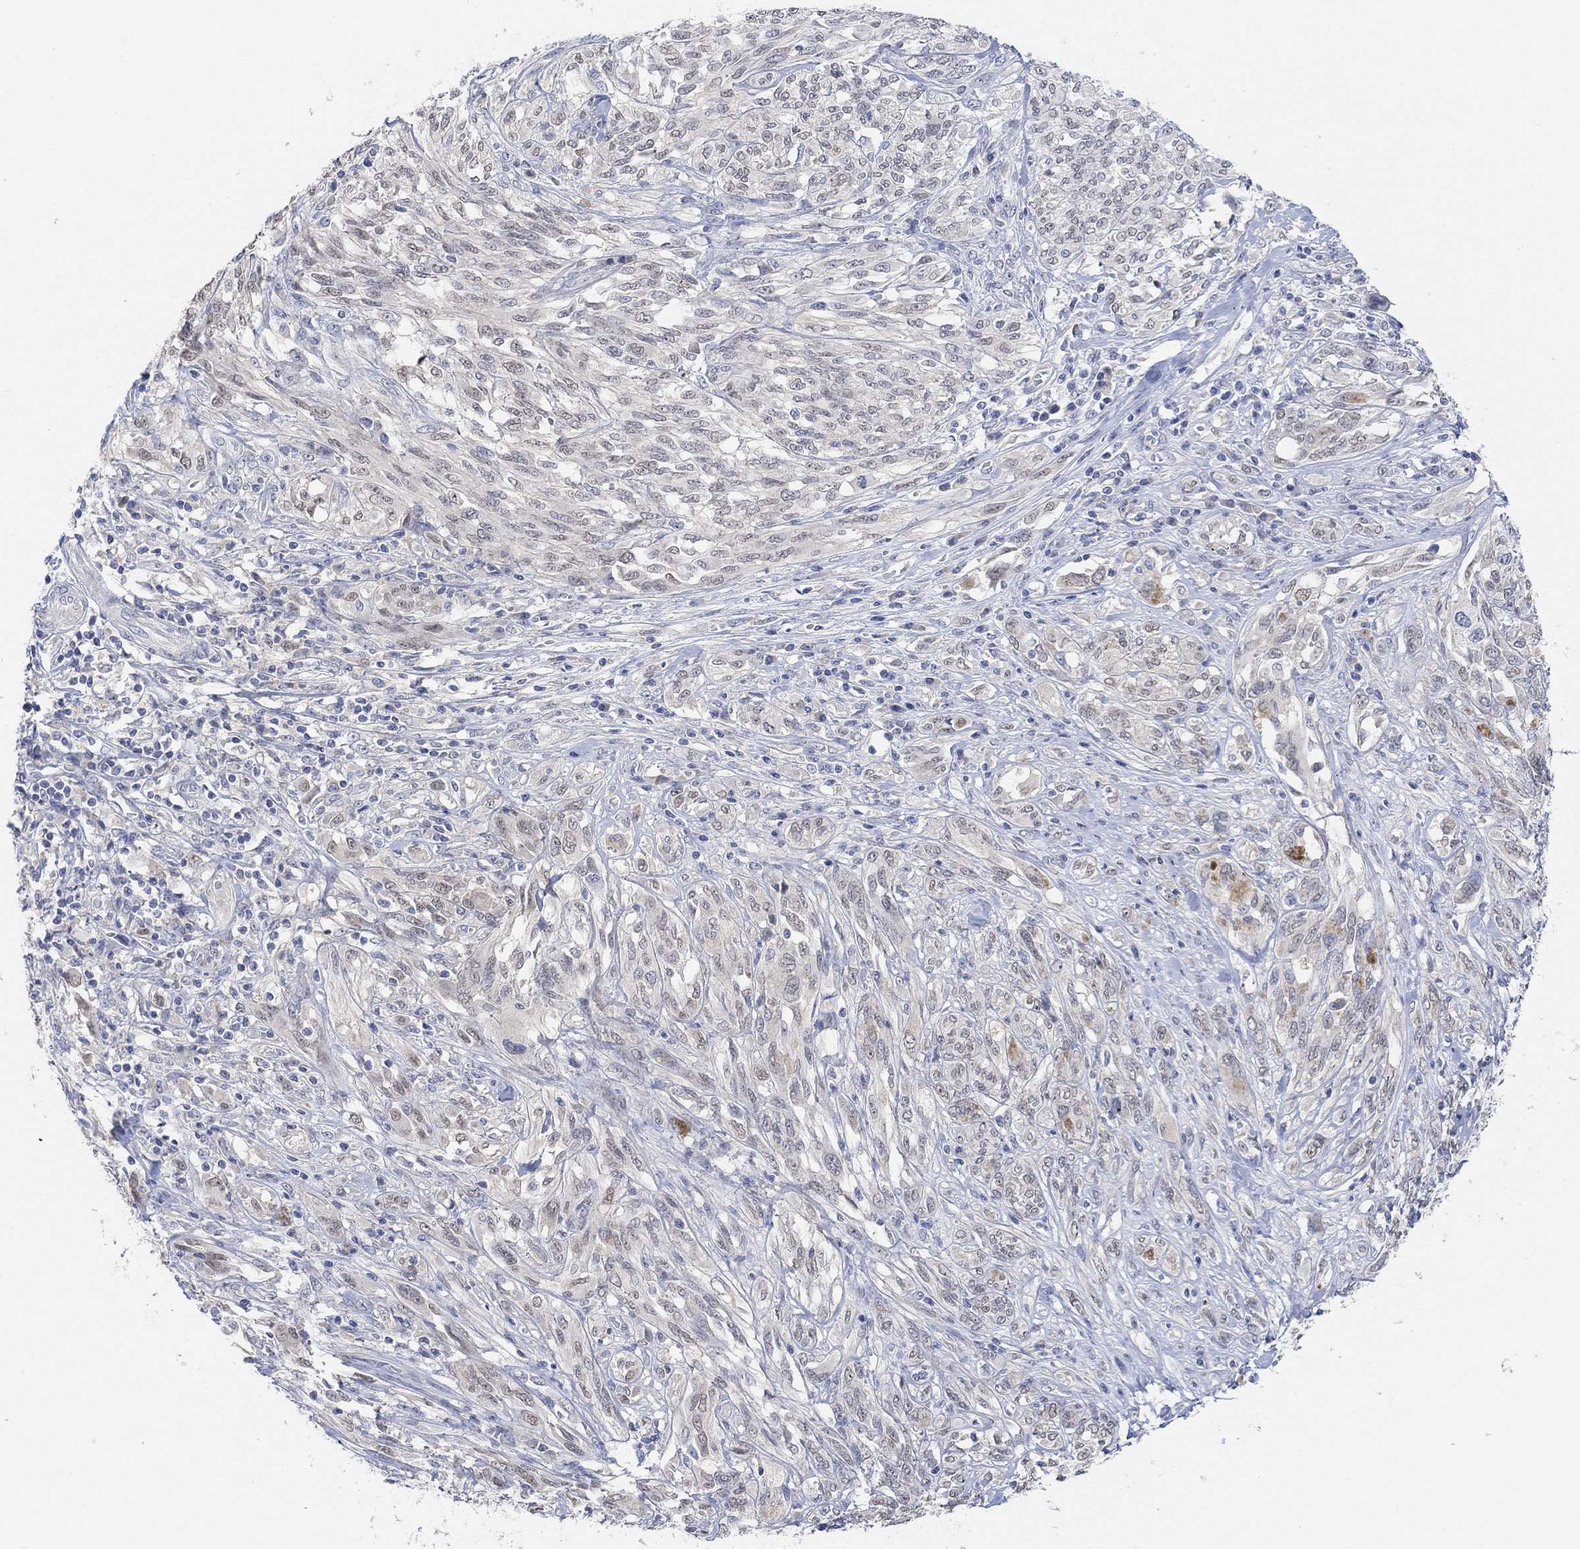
{"staining": {"intensity": "weak", "quantity": "<25%", "location": "cytoplasmic/membranous"}, "tissue": "melanoma", "cell_type": "Tumor cells", "image_type": "cancer", "snomed": [{"axis": "morphology", "description": "Malignant melanoma, NOS"}, {"axis": "topography", "description": "Skin"}], "caption": "This is a image of immunohistochemistry staining of melanoma, which shows no expression in tumor cells.", "gene": "RIMS1", "patient": {"sex": "female", "age": 91}}